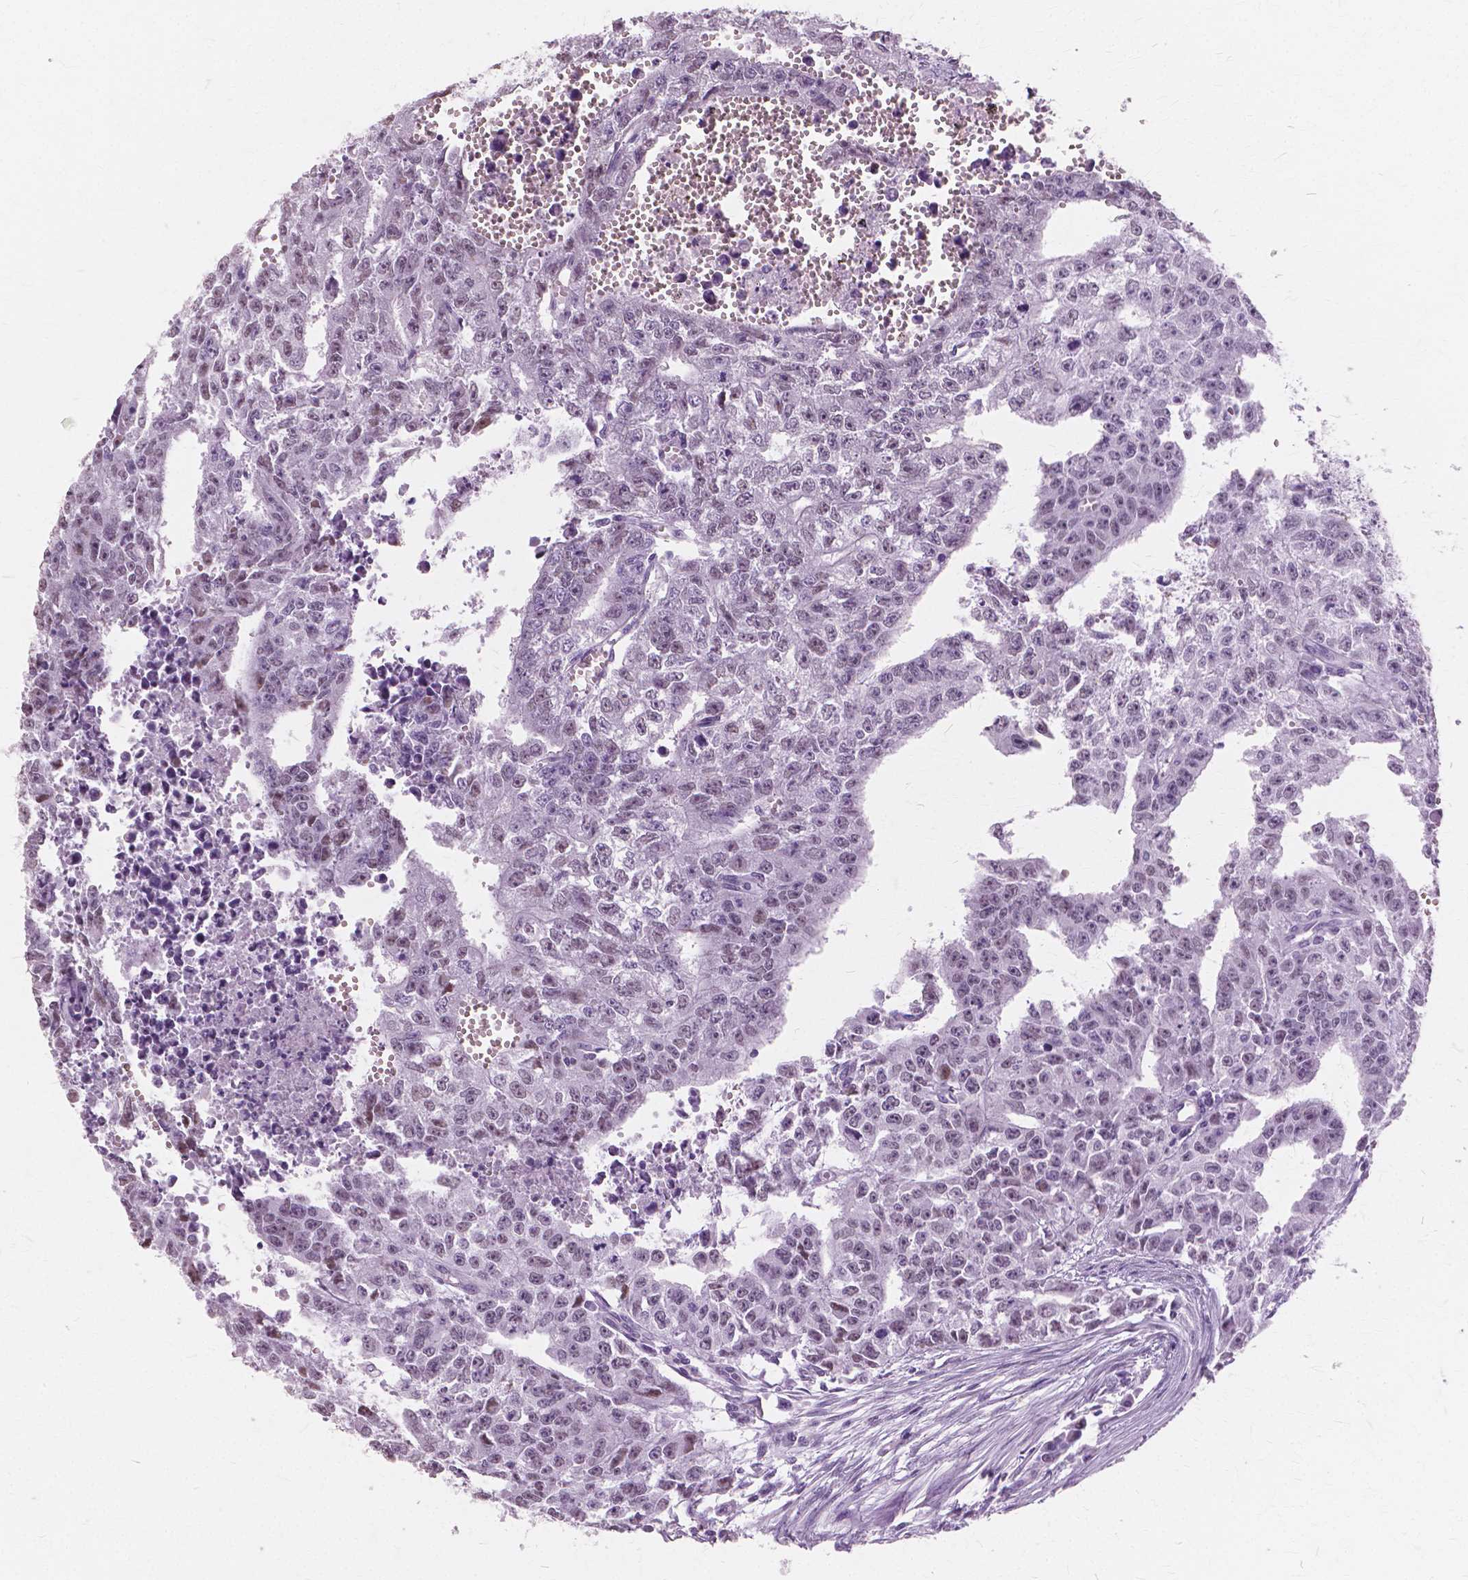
{"staining": {"intensity": "weak", "quantity": "<25%", "location": "nuclear"}, "tissue": "testis cancer", "cell_type": "Tumor cells", "image_type": "cancer", "snomed": [{"axis": "morphology", "description": "Carcinoma, Embryonal, NOS"}, {"axis": "morphology", "description": "Teratoma, malignant, NOS"}, {"axis": "topography", "description": "Testis"}], "caption": "Tumor cells are negative for brown protein staining in testis embryonal carcinoma.", "gene": "SFTPD", "patient": {"sex": "male", "age": 24}}